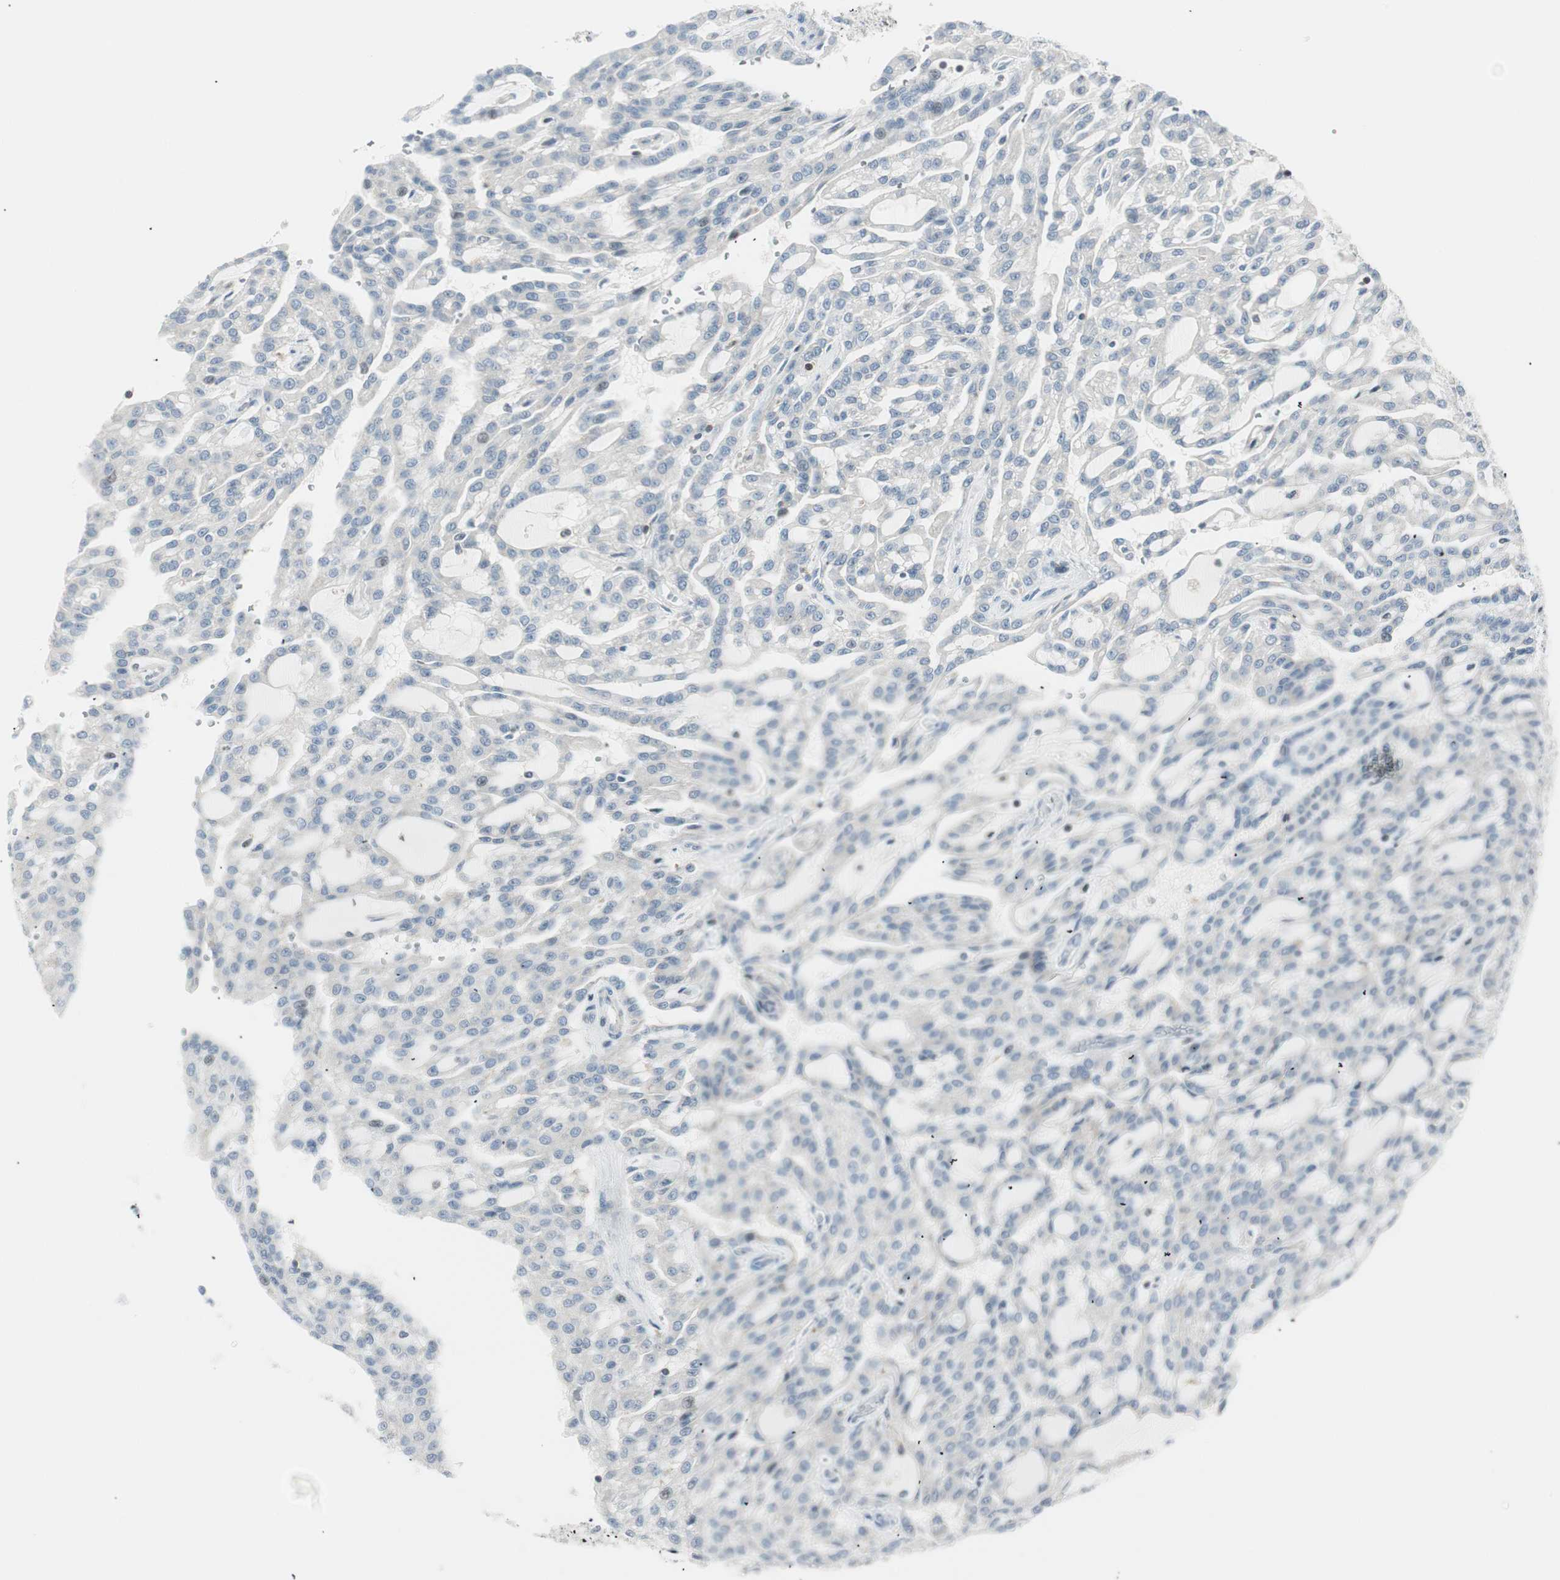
{"staining": {"intensity": "negative", "quantity": "none", "location": "none"}, "tissue": "renal cancer", "cell_type": "Tumor cells", "image_type": "cancer", "snomed": [{"axis": "morphology", "description": "Adenocarcinoma, NOS"}, {"axis": "topography", "description": "Kidney"}], "caption": "IHC of human renal cancer (adenocarcinoma) exhibits no staining in tumor cells.", "gene": "PPP1CA", "patient": {"sex": "male", "age": 63}}